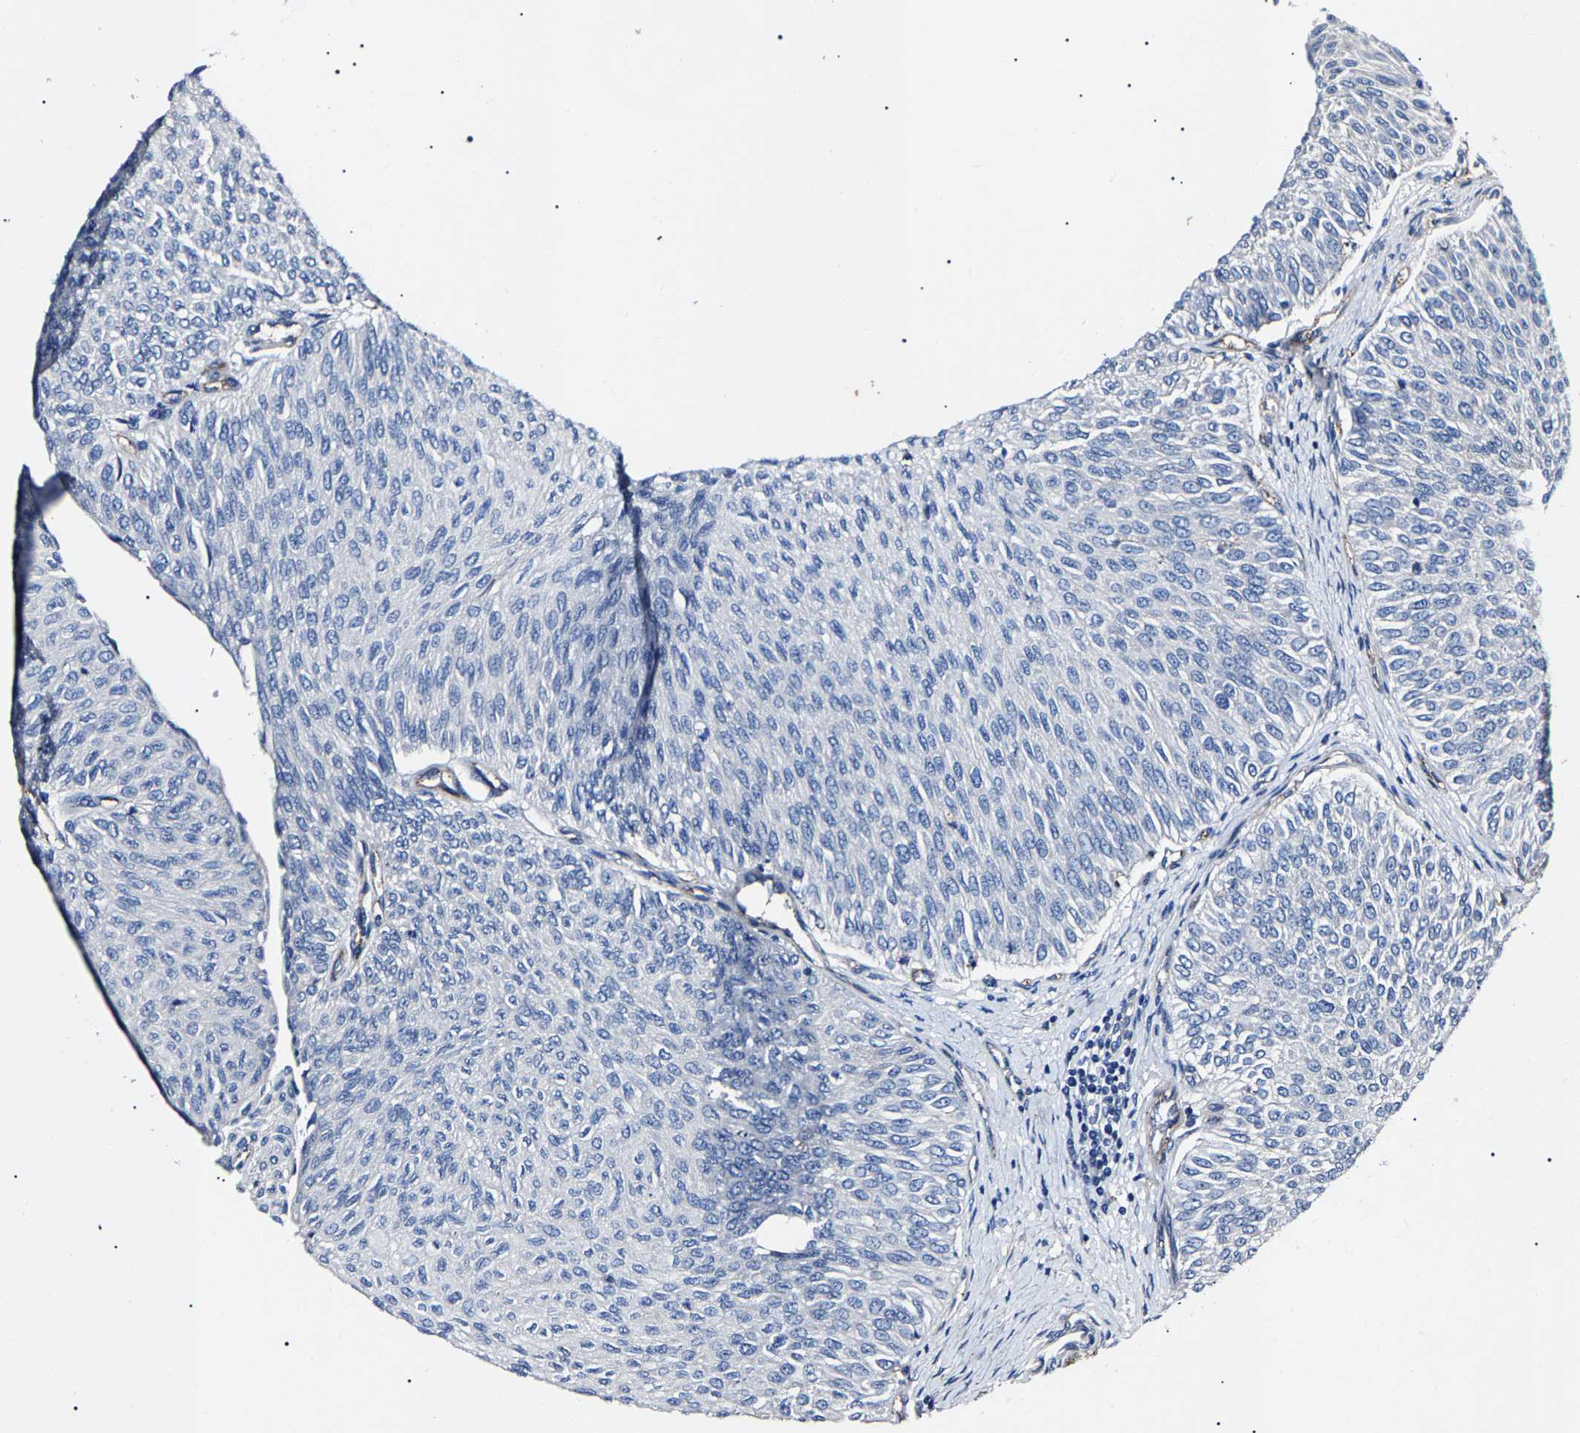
{"staining": {"intensity": "negative", "quantity": "none", "location": "none"}, "tissue": "urothelial cancer", "cell_type": "Tumor cells", "image_type": "cancer", "snomed": [{"axis": "morphology", "description": "Urothelial carcinoma, Low grade"}, {"axis": "topography", "description": "Urinary bladder"}], "caption": "A high-resolution histopathology image shows IHC staining of urothelial carcinoma (low-grade), which displays no significant expression in tumor cells.", "gene": "KLHL42", "patient": {"sex": "male", "age": 78}}